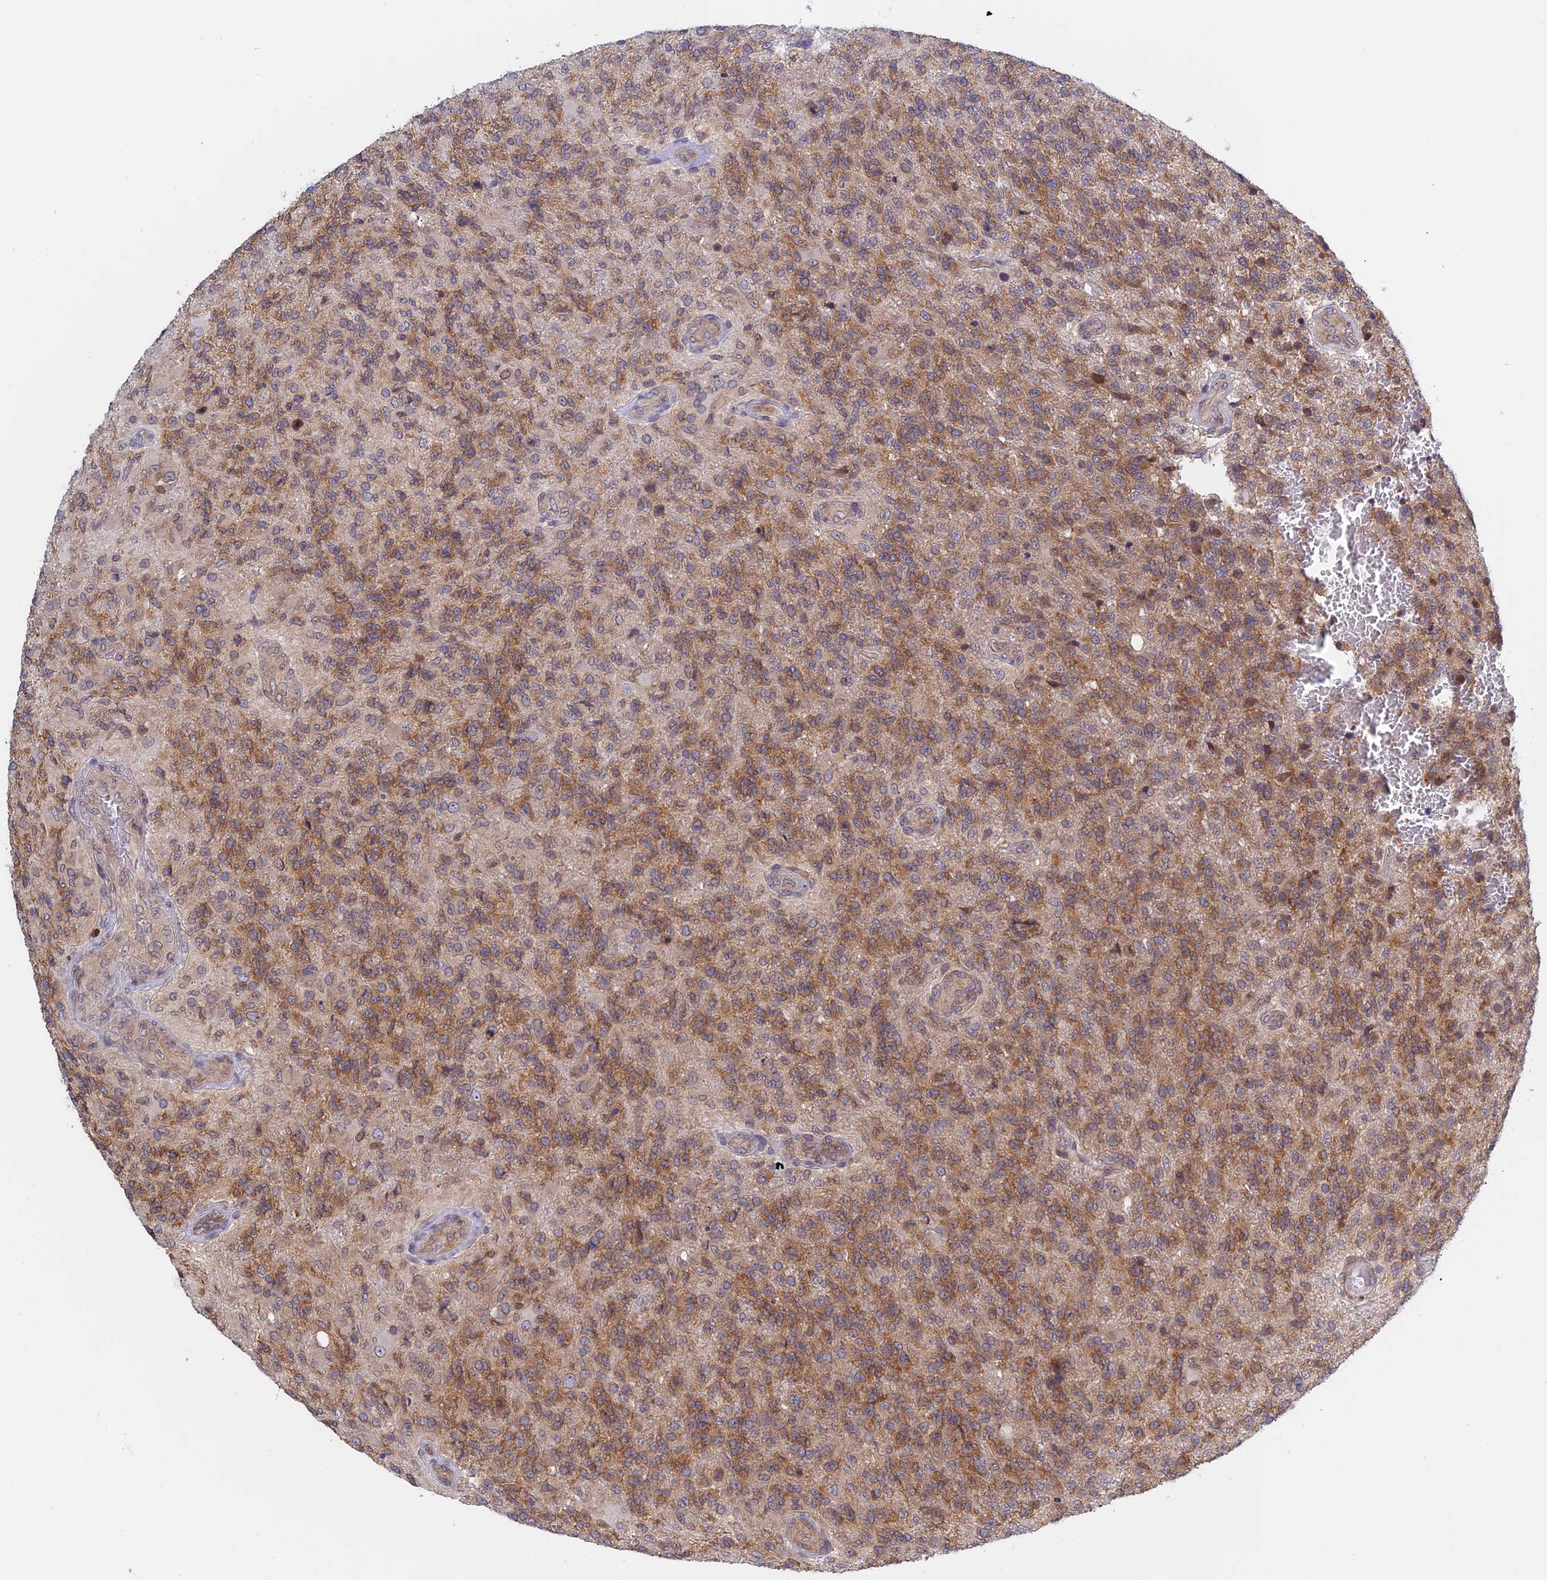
{"staining": {"intensity": "weak", "quantity": "25%-75%", "location": "cytoplasmic/membranous"}, "tissue": "glioma", "cell_type": "Tumor cells", "image_type": "cancer", "snomed": [{"axis": "morphology", "description": "Glioma, malignant, High grade"}, {"axis": "topography", "description": "Brain"}], "caption": "High-power microscopy captured an immunohistochemistry (IHC) photomicrograph of glioma, revealing weak cytoplasmic/membranous staining in about 25%-75% of tumor cells.", "gene": "NAA10", "patient": {"sex": "male", "age": 56}}